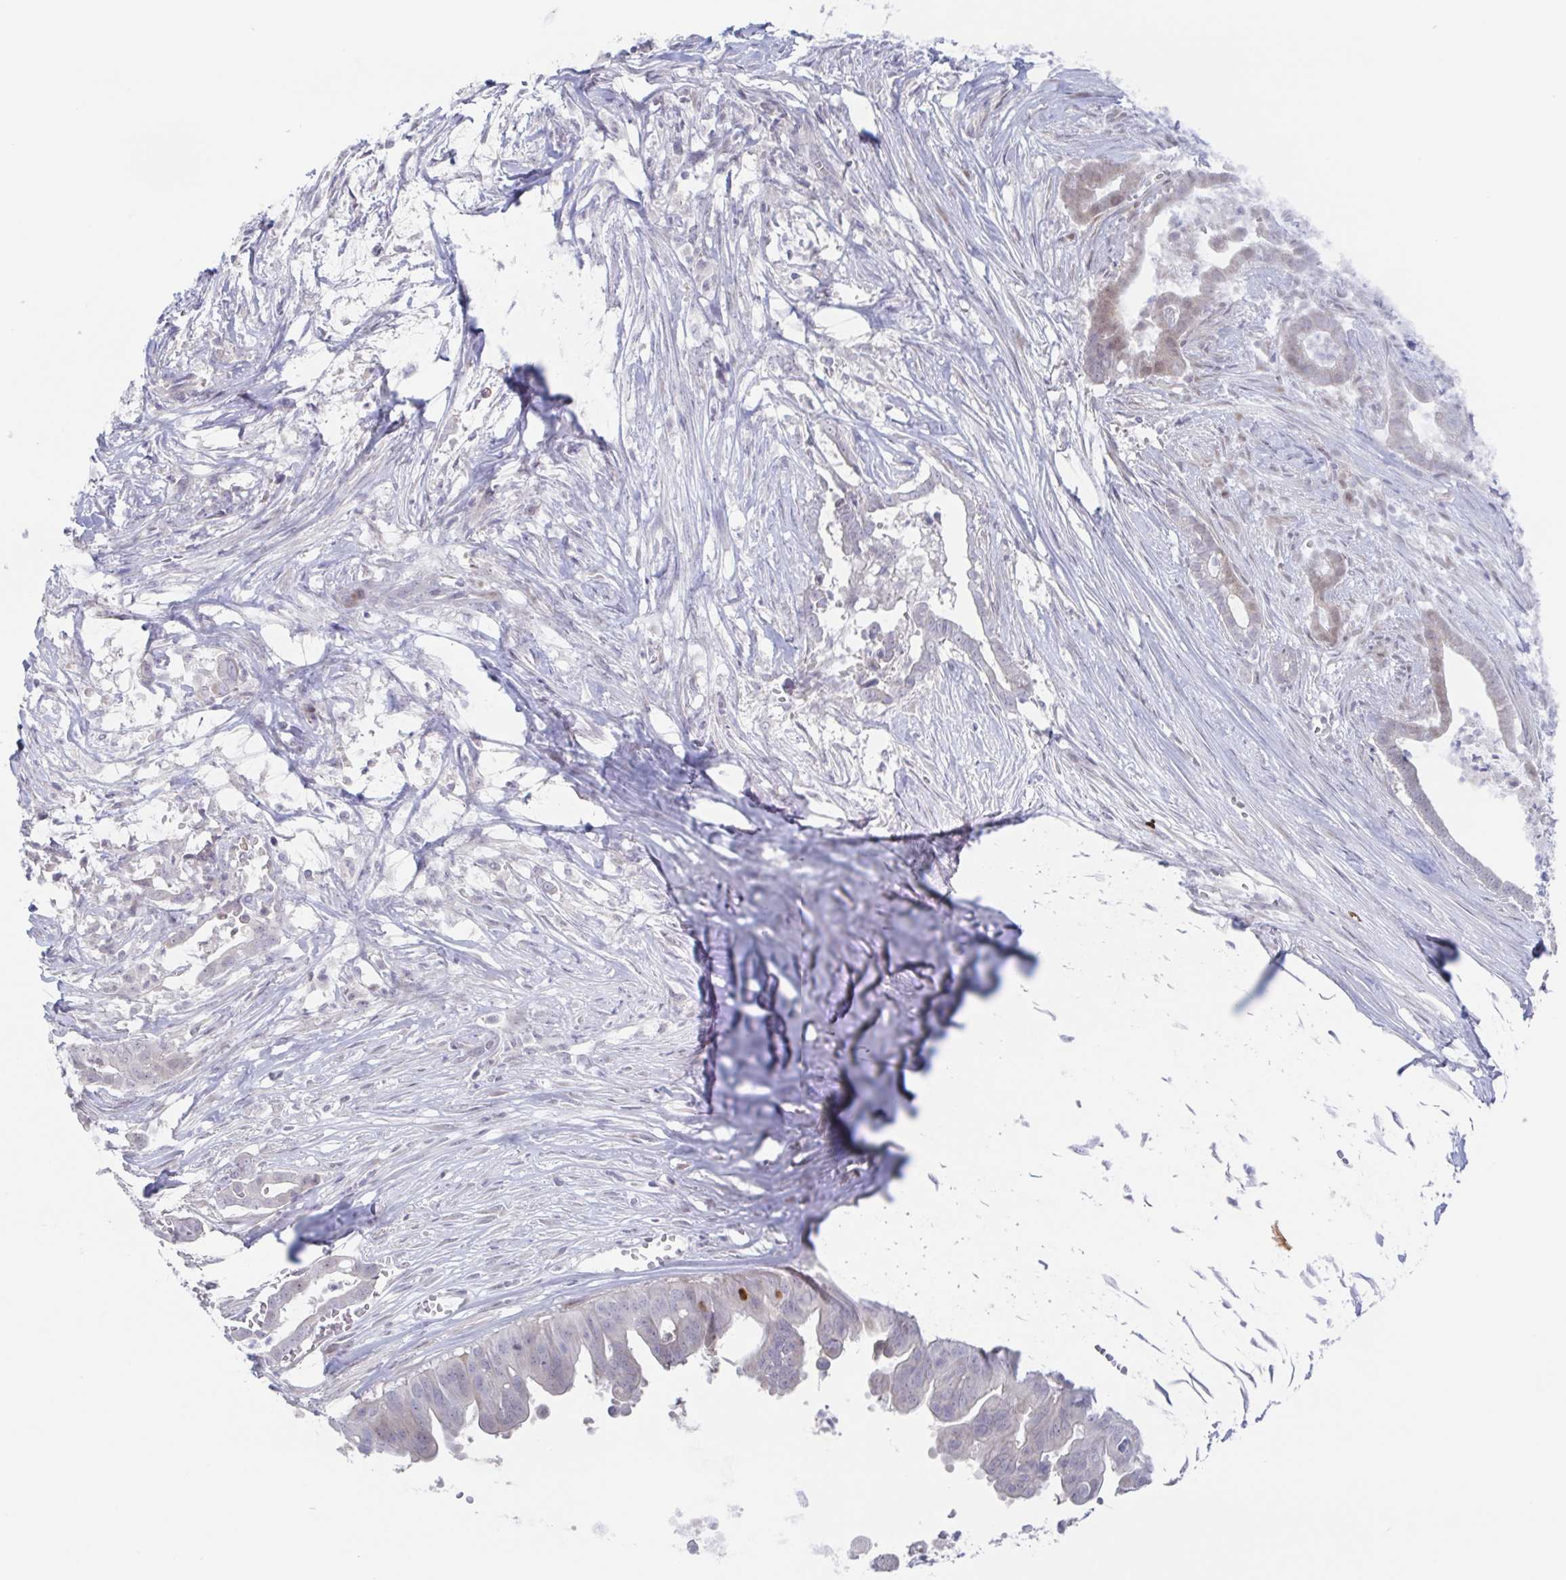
{"staining": {"intensity": "negative", "quantity": "none", "location": "none"}, "tissue": "pancreatic cancer", "cell_type": "Tumor cells", "image_type": "cancer", "snomed": [{"axis": "morphology", "description": "Adenocarcinoma, NOS"}, {"axis": "topography", "description": "Pancreas"}], "caption": "Tumor cells are negative for protein expression in human pancreatic cancer (adenocarcinoma).", "gene": "POU2F3", "patient": {"sex": "male", "age": 61}}